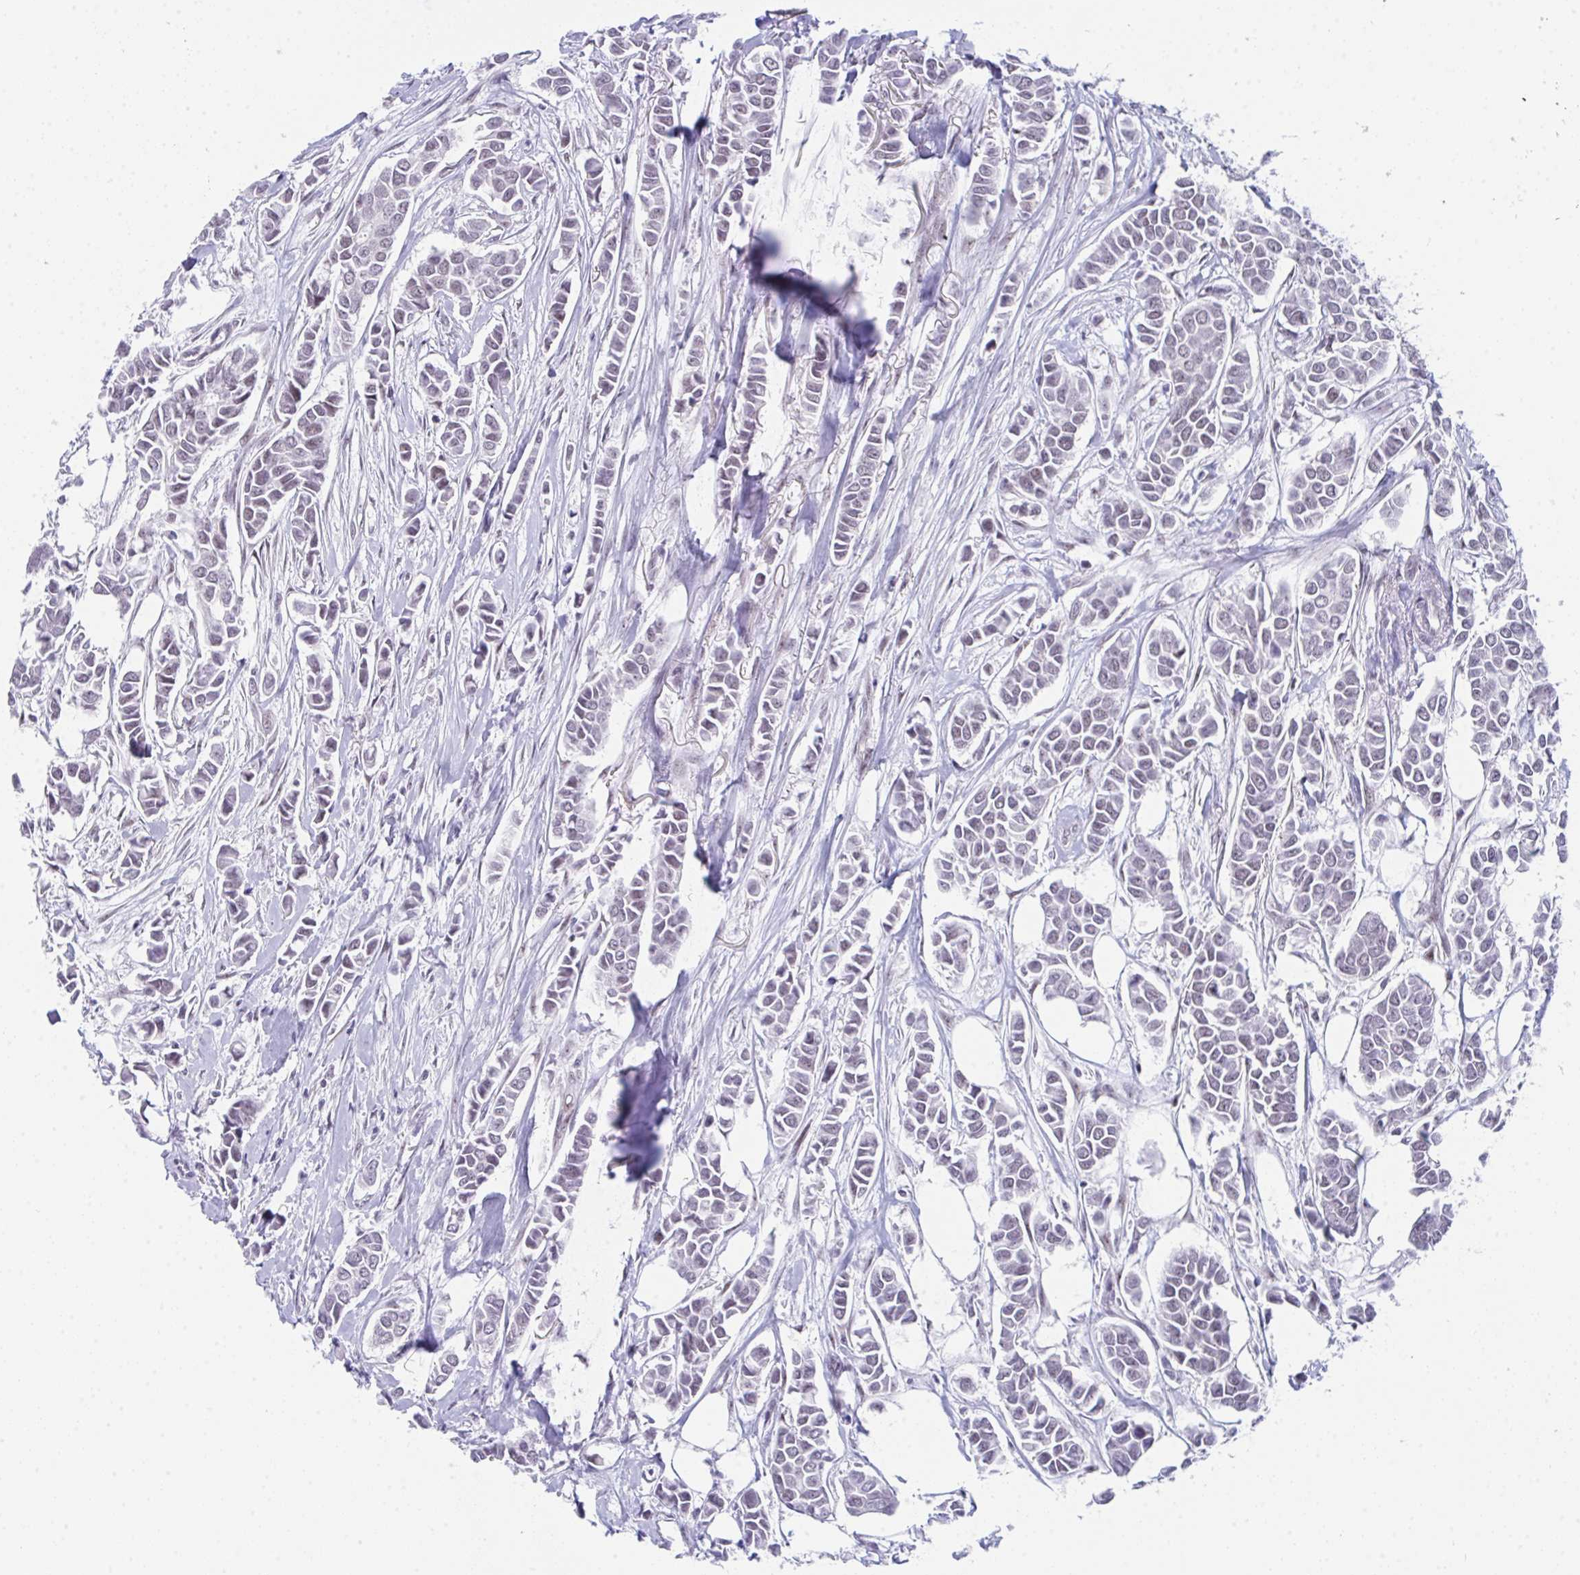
{"staining": {"intensity": "weak", "quantity": "25%-75%", "location": "nuclear"}, "tissue": "breast cancer", "cell_type": "Tumor cells", "image_type": "cancer", "snomed": [{"axis": "morphology", "description": "Duct carcinoma"}, {"axis": "topography", "description": "Breast"}], "caption": "This is a histology image of immunohistochemistry (IHC) staining of breast cancer, which shows weak positivity in the nuclear of tumor cells.", "gene": "CDK13", "patient": {"sex": "female", "age": 84}}